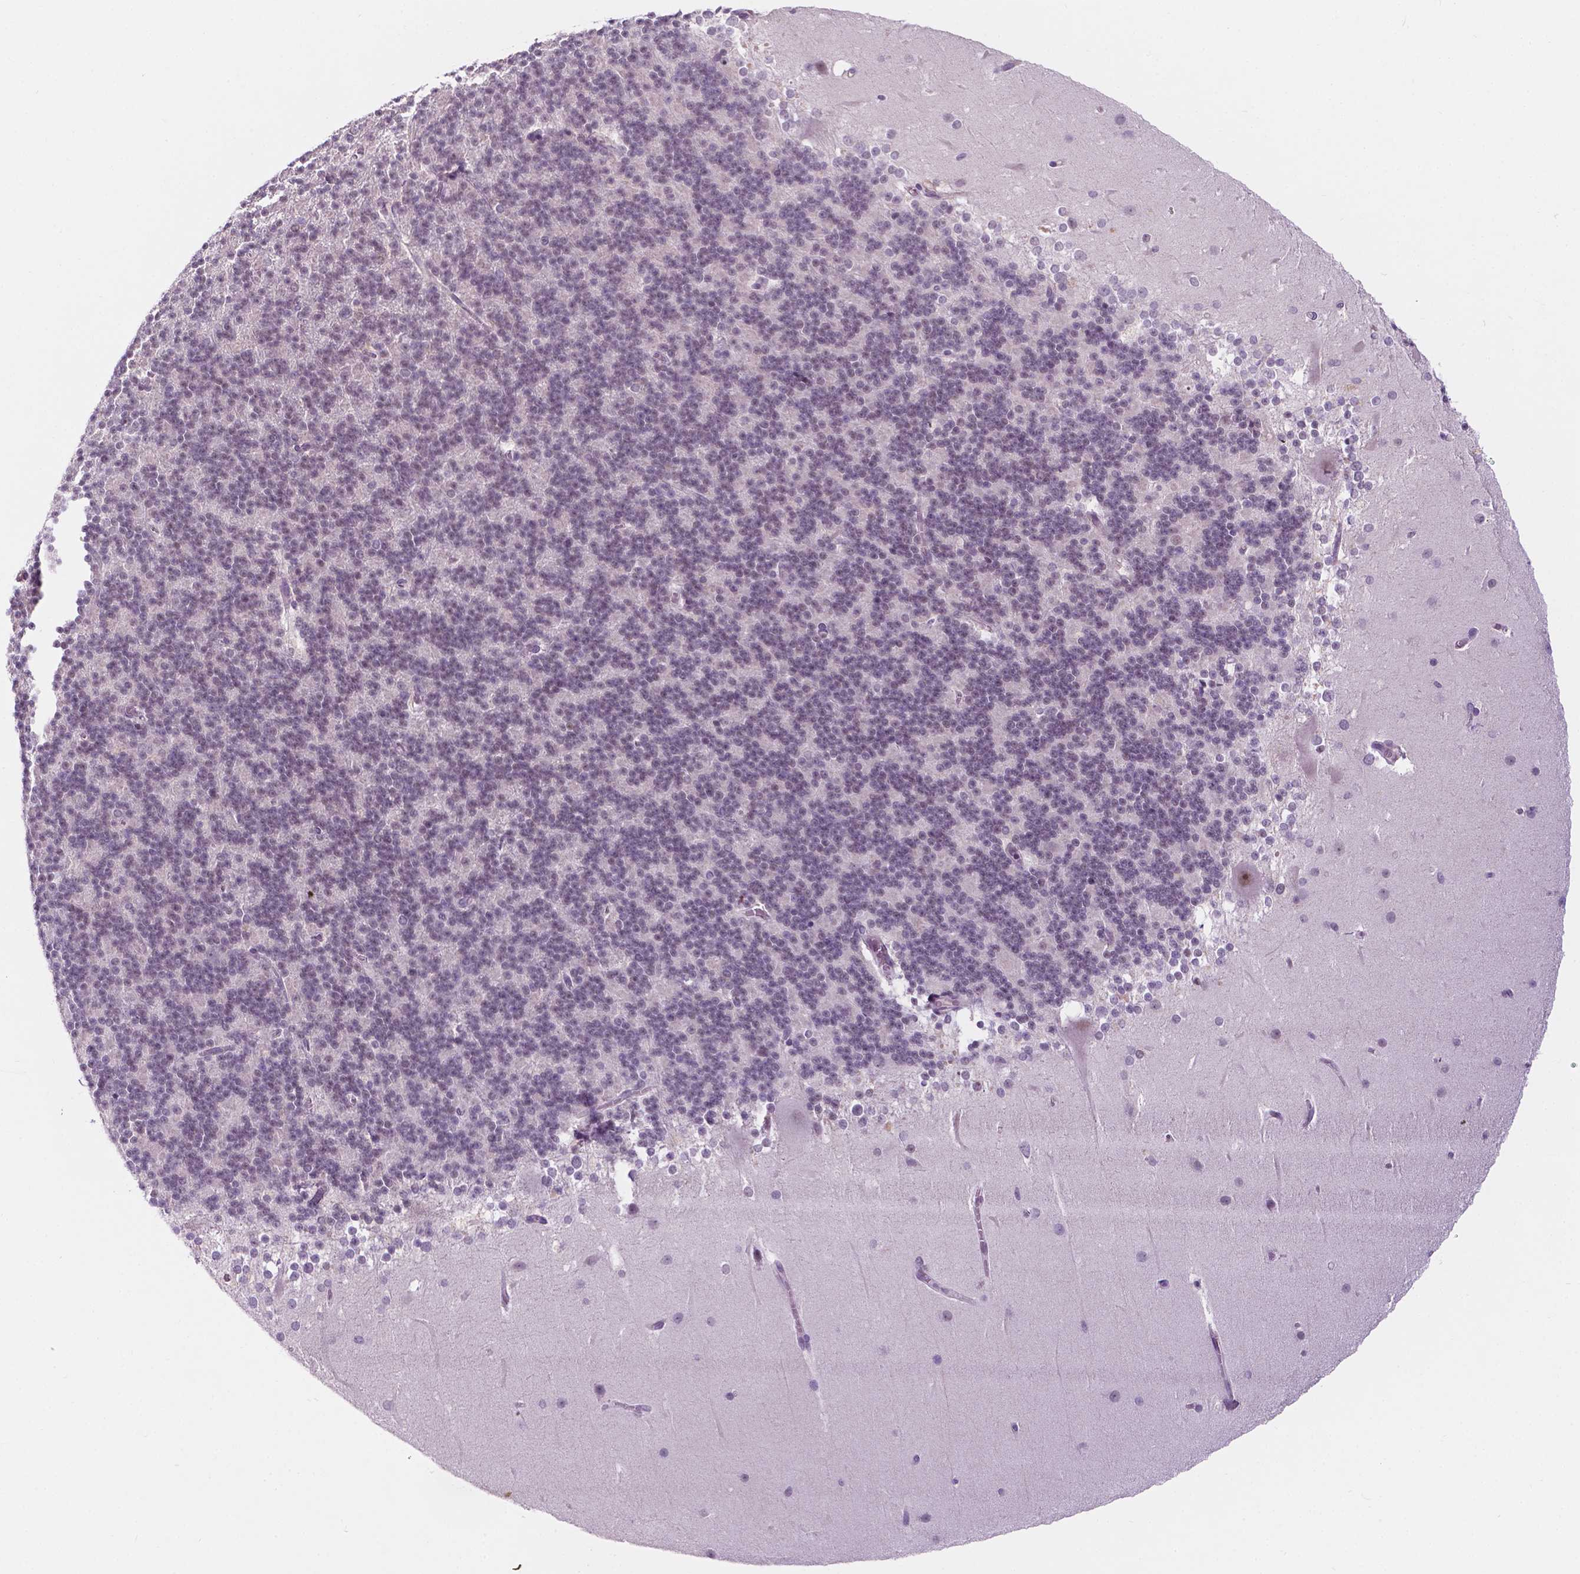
{"staining": {"intensity": "weak", "quantity": "25%-75%", "location": "nuclear"}, "tissue": "cerebellum", "cell_type": "Cells in granular layer", "image_type": "normal", "snomed": [{"axis": "morphology", "description": "Normal tissue, NOS"}, {"axis": "topography", "description": "Cerebellum"}], "caption": "Immunohistochemical staining of unremarkable human cerebellum displays weak nuclear protein positivity in approximately 25%-75% of cells in granular layer. (brown staining indicates protein expression, while blue staining denotes nuclei).", "gene": "FAM50B", "patient": {"sex": "female", "age": 19}}